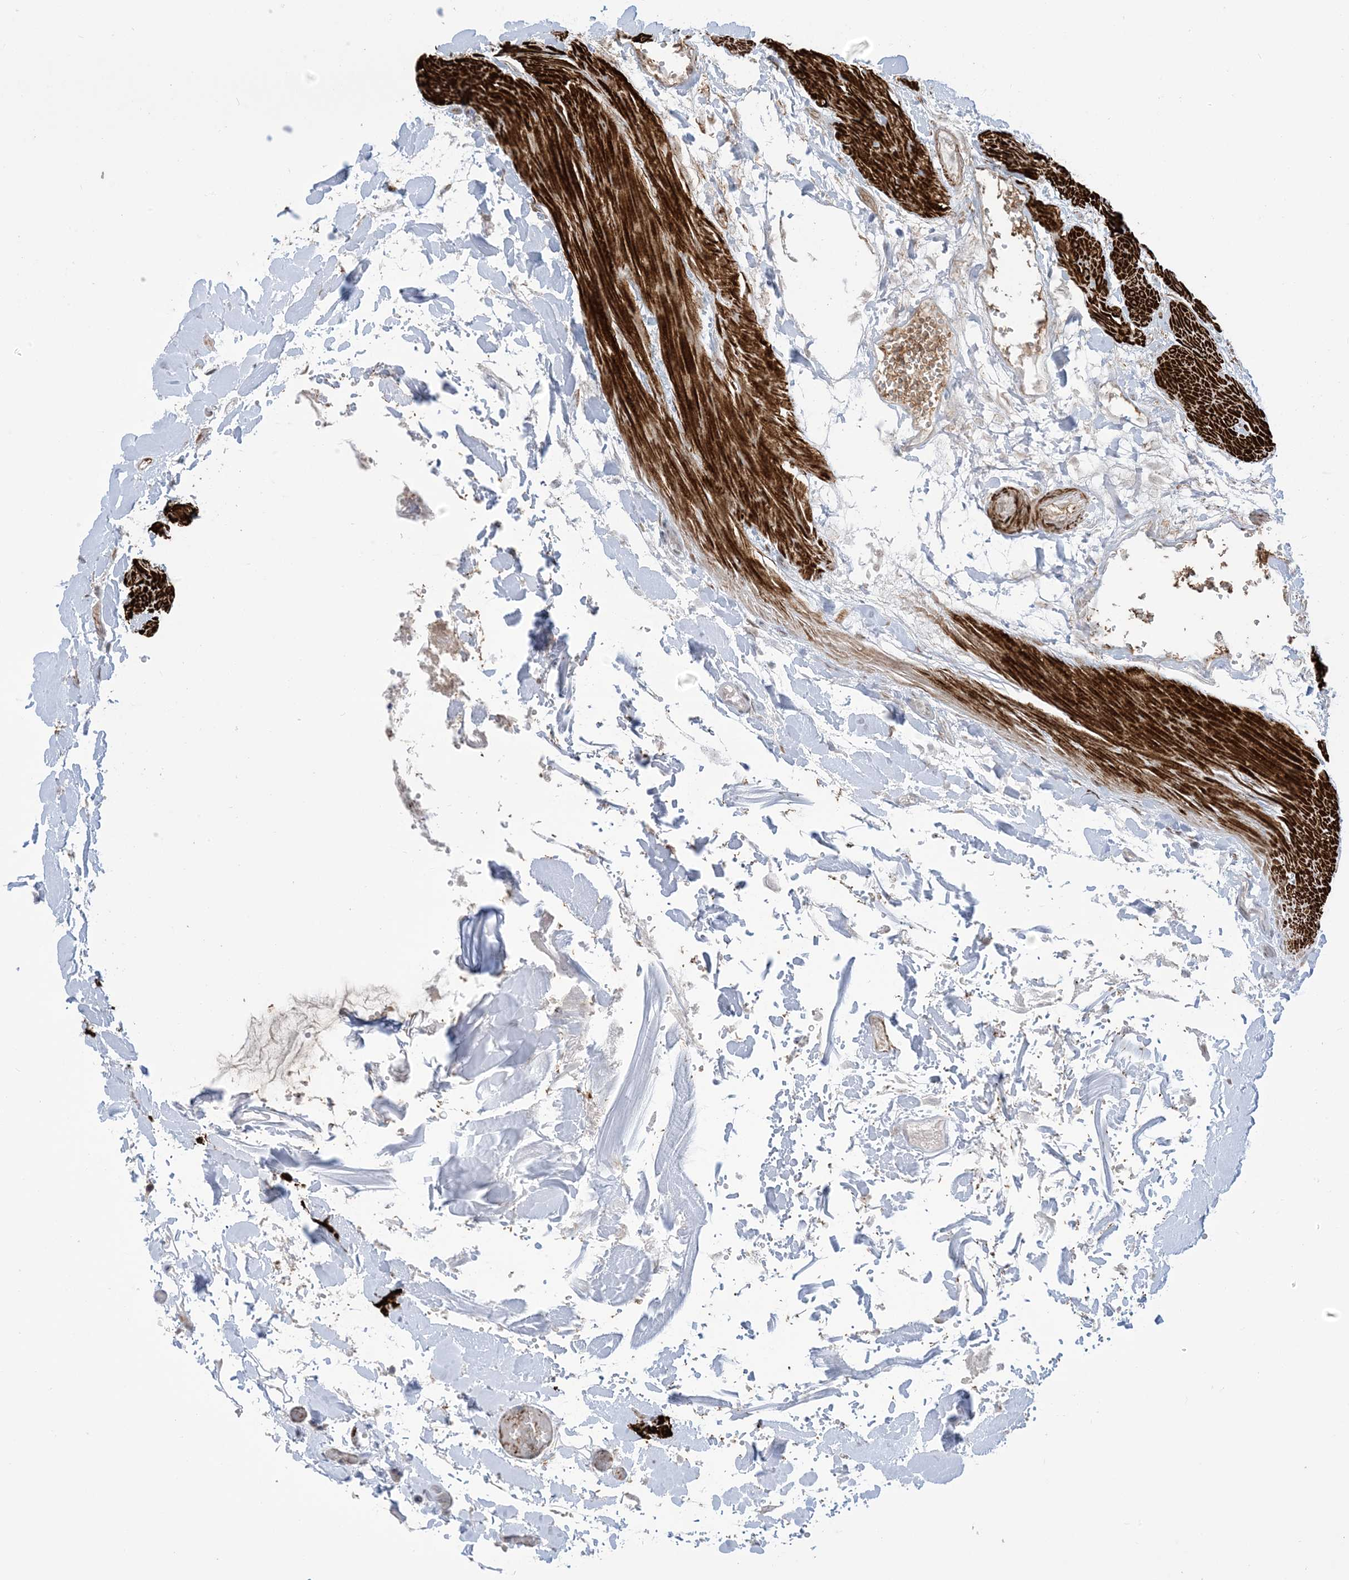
{"staining": {"intensity": "moderate", "quantity": "25%-75%", "location": "cytoplasmic/membranous"}, "tissue": "gallbladder", "cell_type": "Glandular cells", "image_type": "normal", "snomed": [{"axis": "morphology", "description": "Normal tissue, NOS"}, {"axis": "topography", "description": "Gallbladder"}], "caption": "Immunohistochemical staining of normal human gallbladder shows moderate cytoplasmic/membranous protein positivity in approximately 25%-75% of glandular cells.", "gene": "ZNF8", "patient": {"sex": "male", "age": 55}}